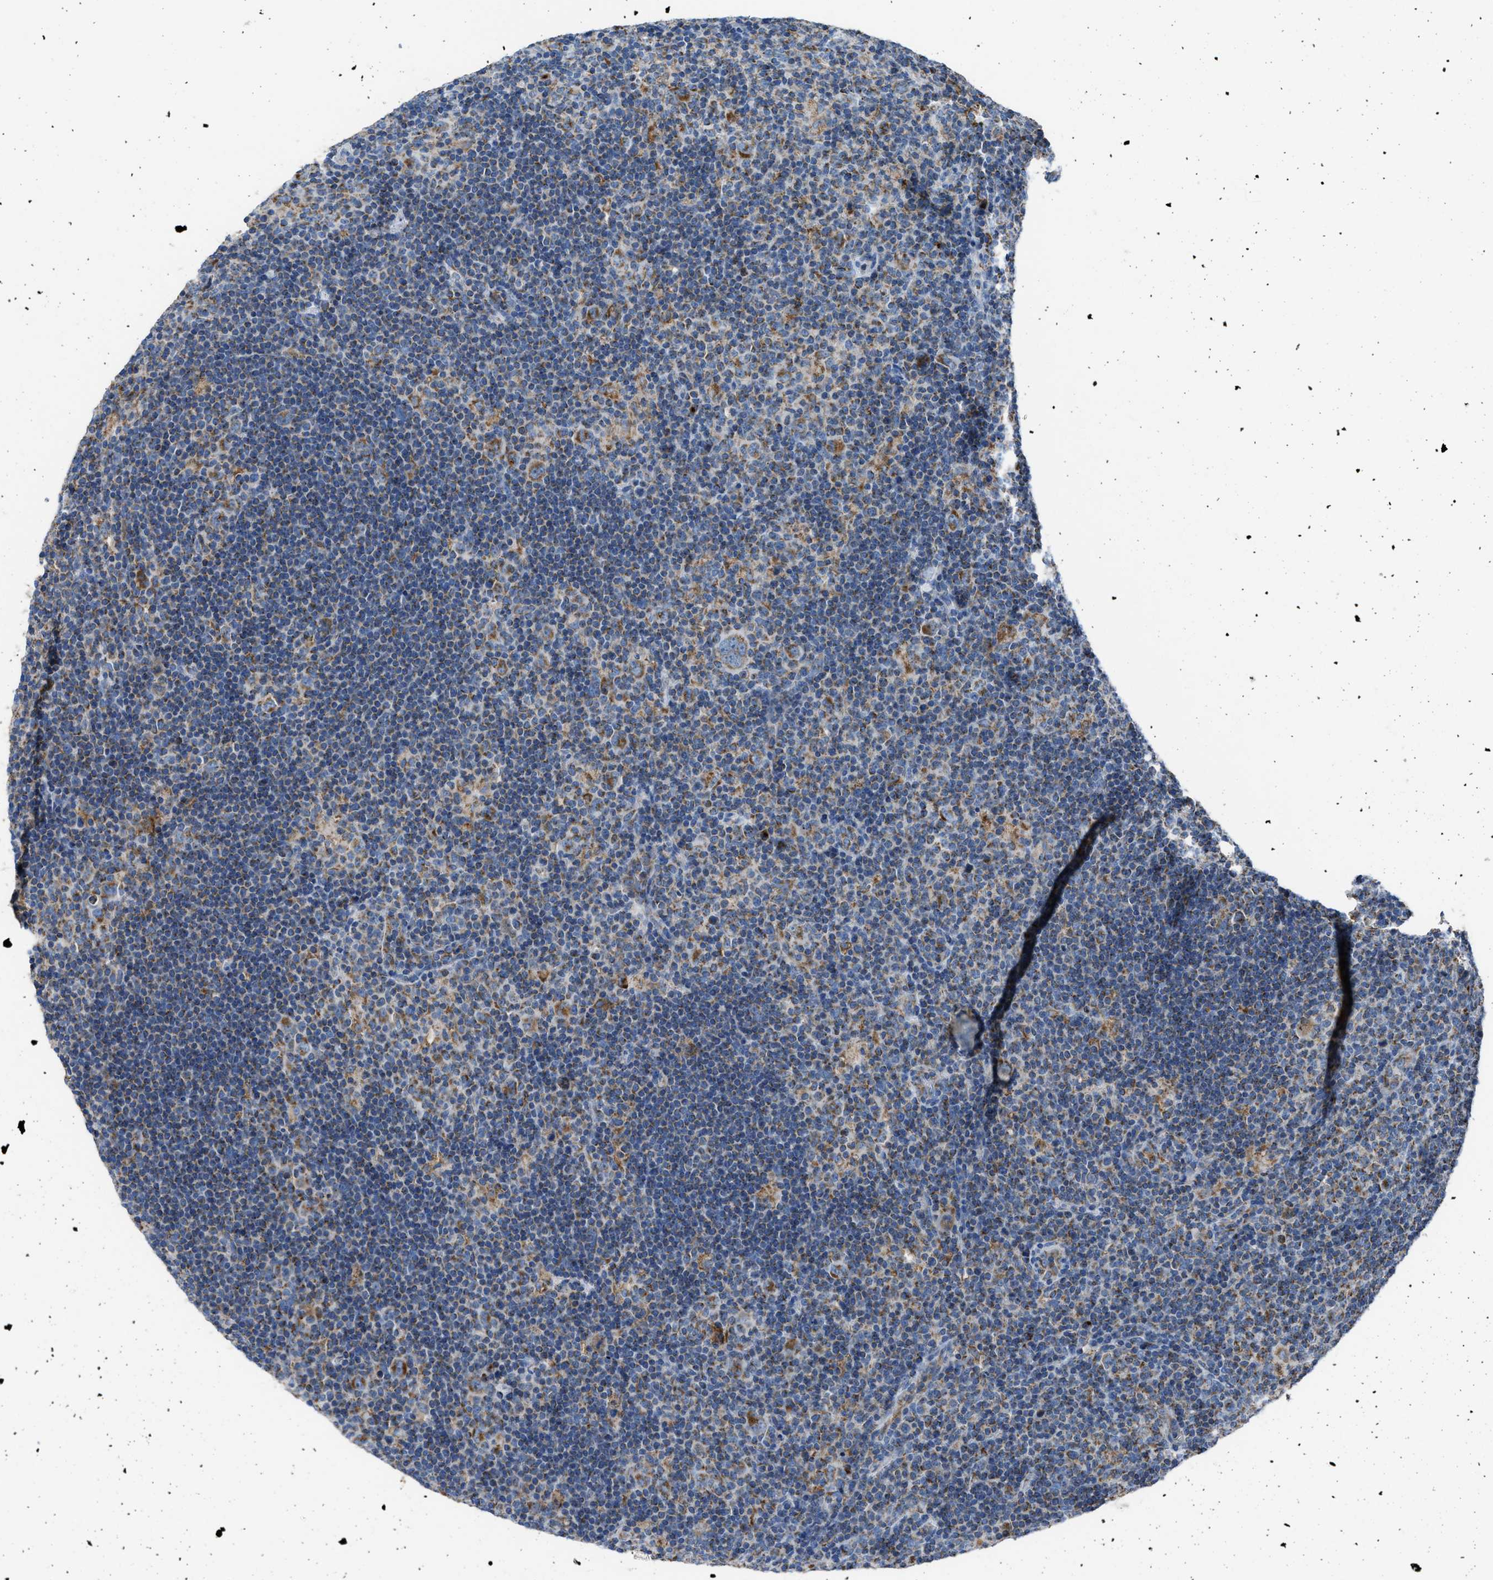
{"staining": {"intensity": "moderate", "quantity": ">75%", "location": "cytoplasmic/membranous"}, "tissue": "lymphoma", "cell_type": "Tumor cells", "image_type": "cancer", "snomed": [{"axis": "morphology", "description": "Hodgkin's disease, NOS"}, {"axis": "topography", "description": "Lymph node"}], "caption": "Tumor cells reveal medium levels of moderate cytoplasmic/membranous staining in approximately >75% of cells in human lymphoma.", "gene": "ETFB", "patient": {"sex": "female", "age": 57}}